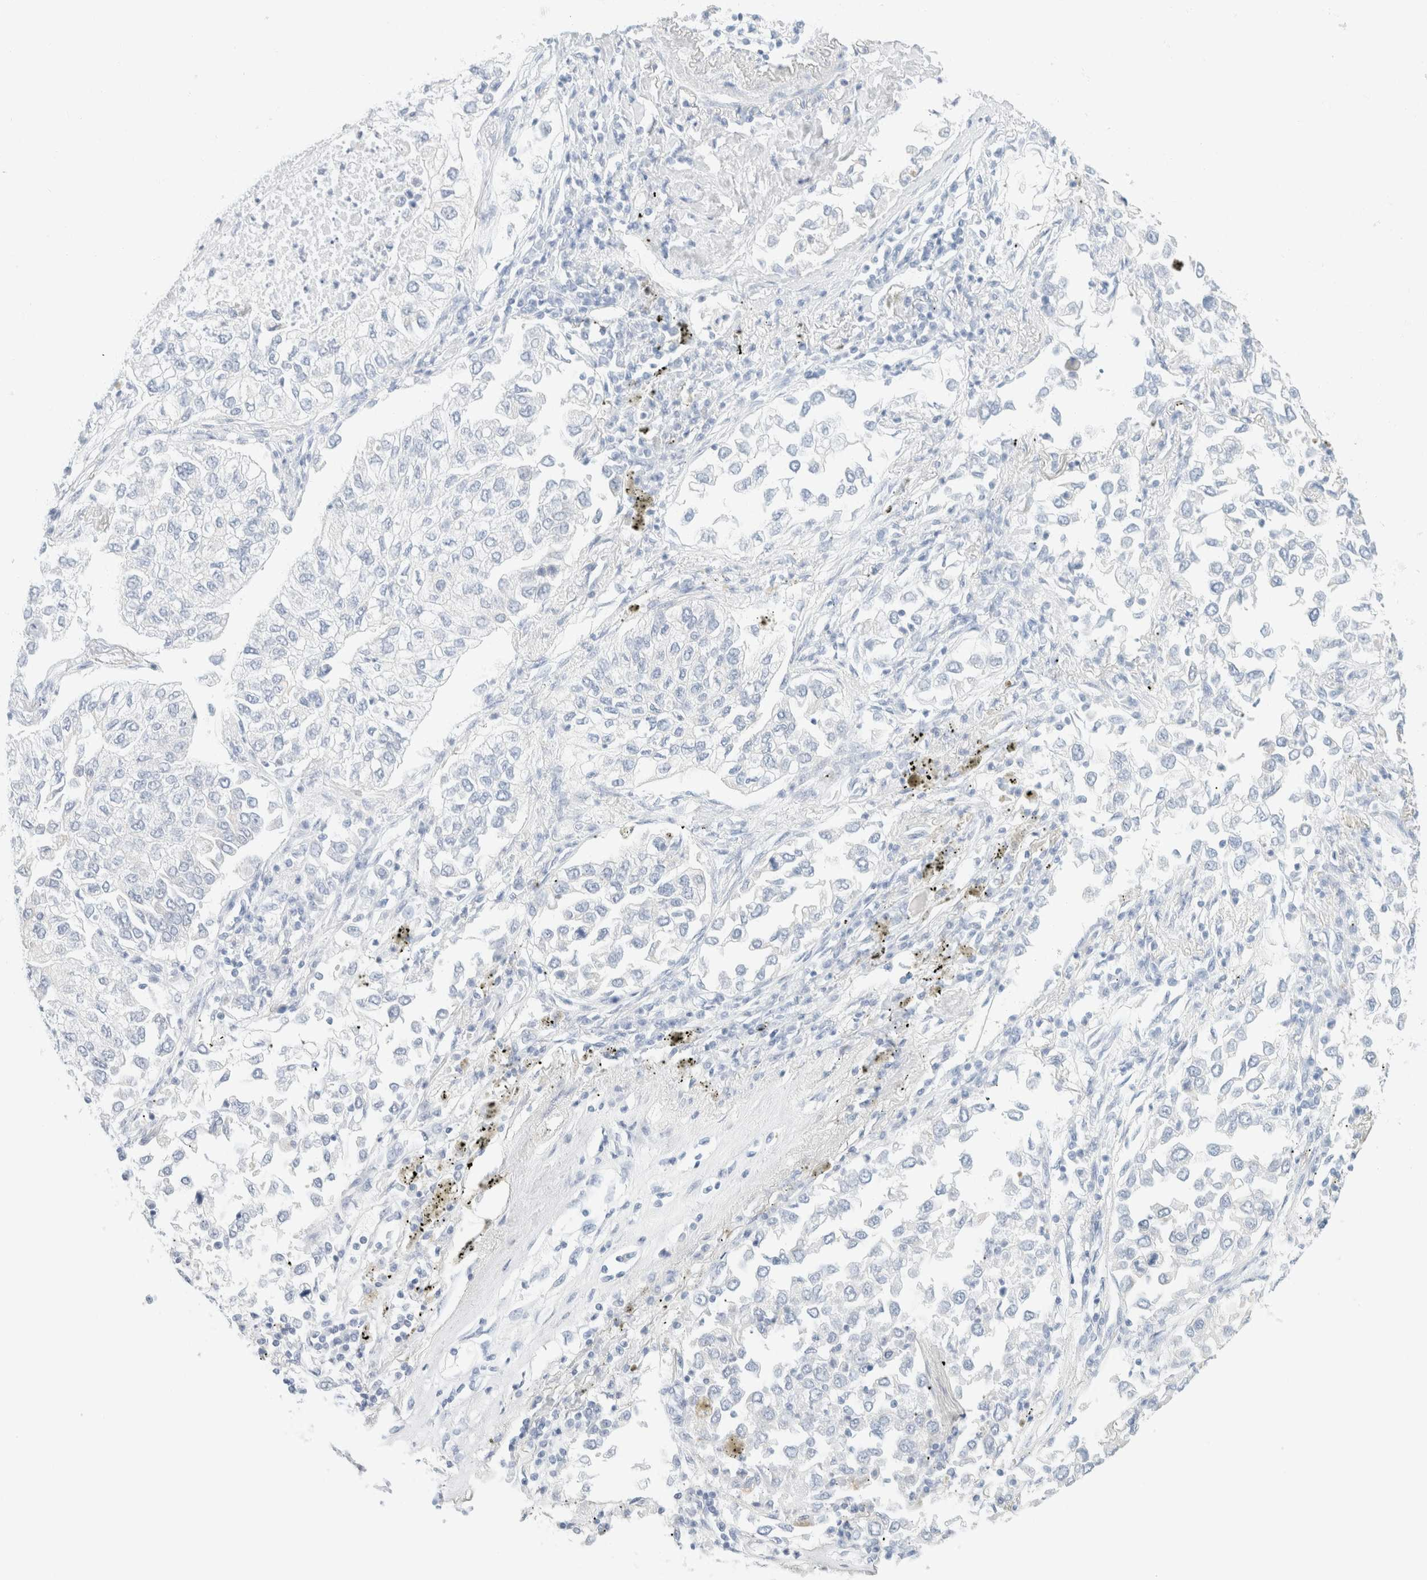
{"staining": {"intensity": "negative", "quantity": "none", "location": "none"}, "tissue": "lung cancer", "cell_type": "Tumor cells", "image_type": "cancer", "snomed": [{"axis": "morphology", "description": "Inflammation, NOS"}, {"axis": "morphology", "description": "Adenocarcinoma, NOS"}, {"axis": "topography", "description": "Lung"}], "caption": "A micrograph of lung adenocarcinoma stained for a protein demonstrates no brown staining in tumor cells.", "gene": "KRT20", "patient": {"sex": "male", "age": 63}}